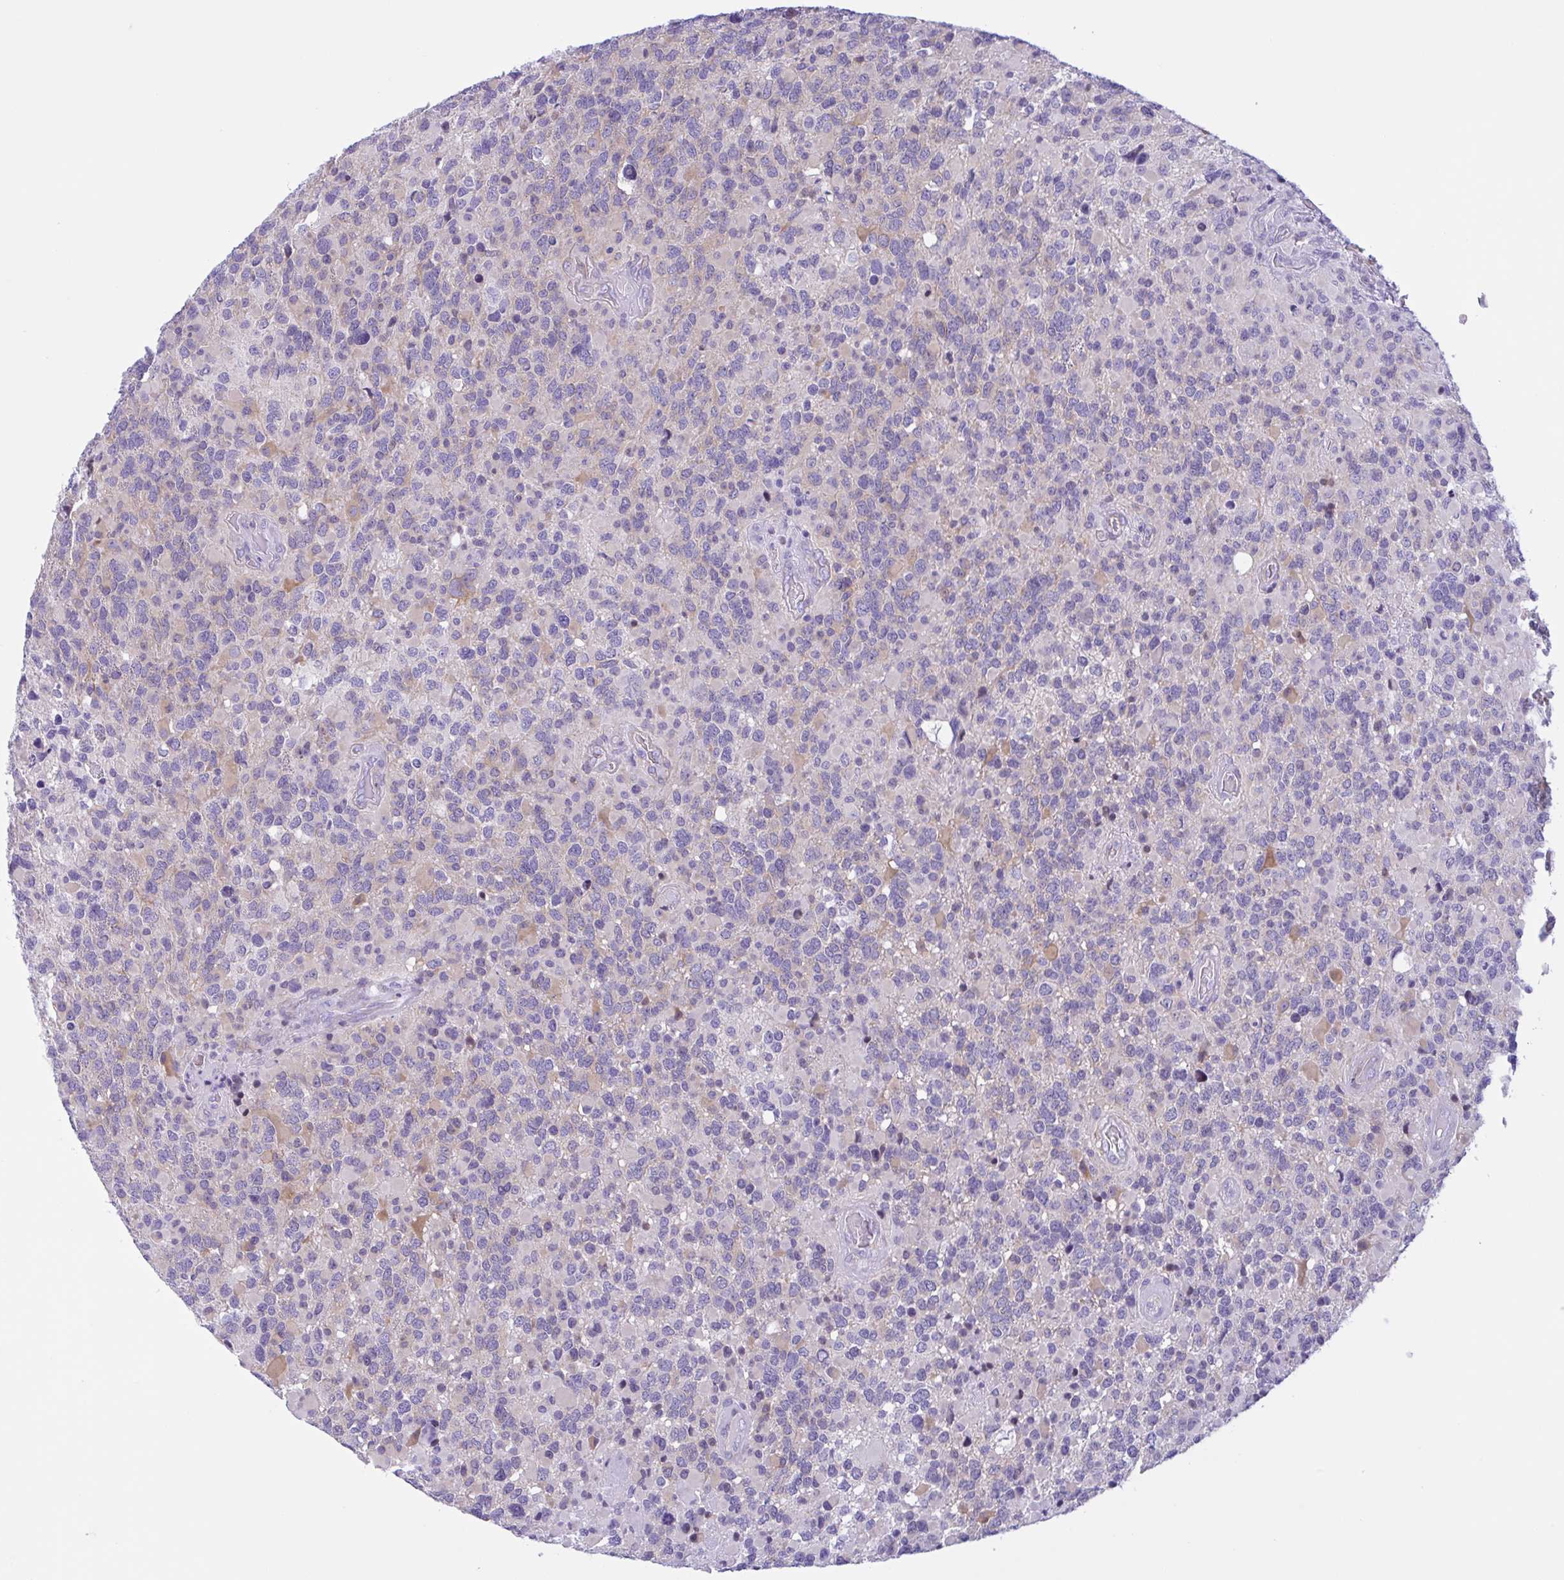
{"staining": {"intensity": "negative", "quantity": "none", "location": "none"}, "tissue": "glioma", "cell_type": "Tumor cells", "image_type": "cancer", "snomed": [{"axis": "morphology", "description": "Glioma, malignant, High grade"}, {"axis": "topography", "description": "Brain"}], "caption": "This photomicrograph is of high-grade glioma (malignant) stained with immunohistochemistry to label a protein in brown with the nuclei are counter-stained blue. There is no positivity in tumor cells.", "gene": "AHCYL2", "patient": {"sex": "female", "age": 40}}